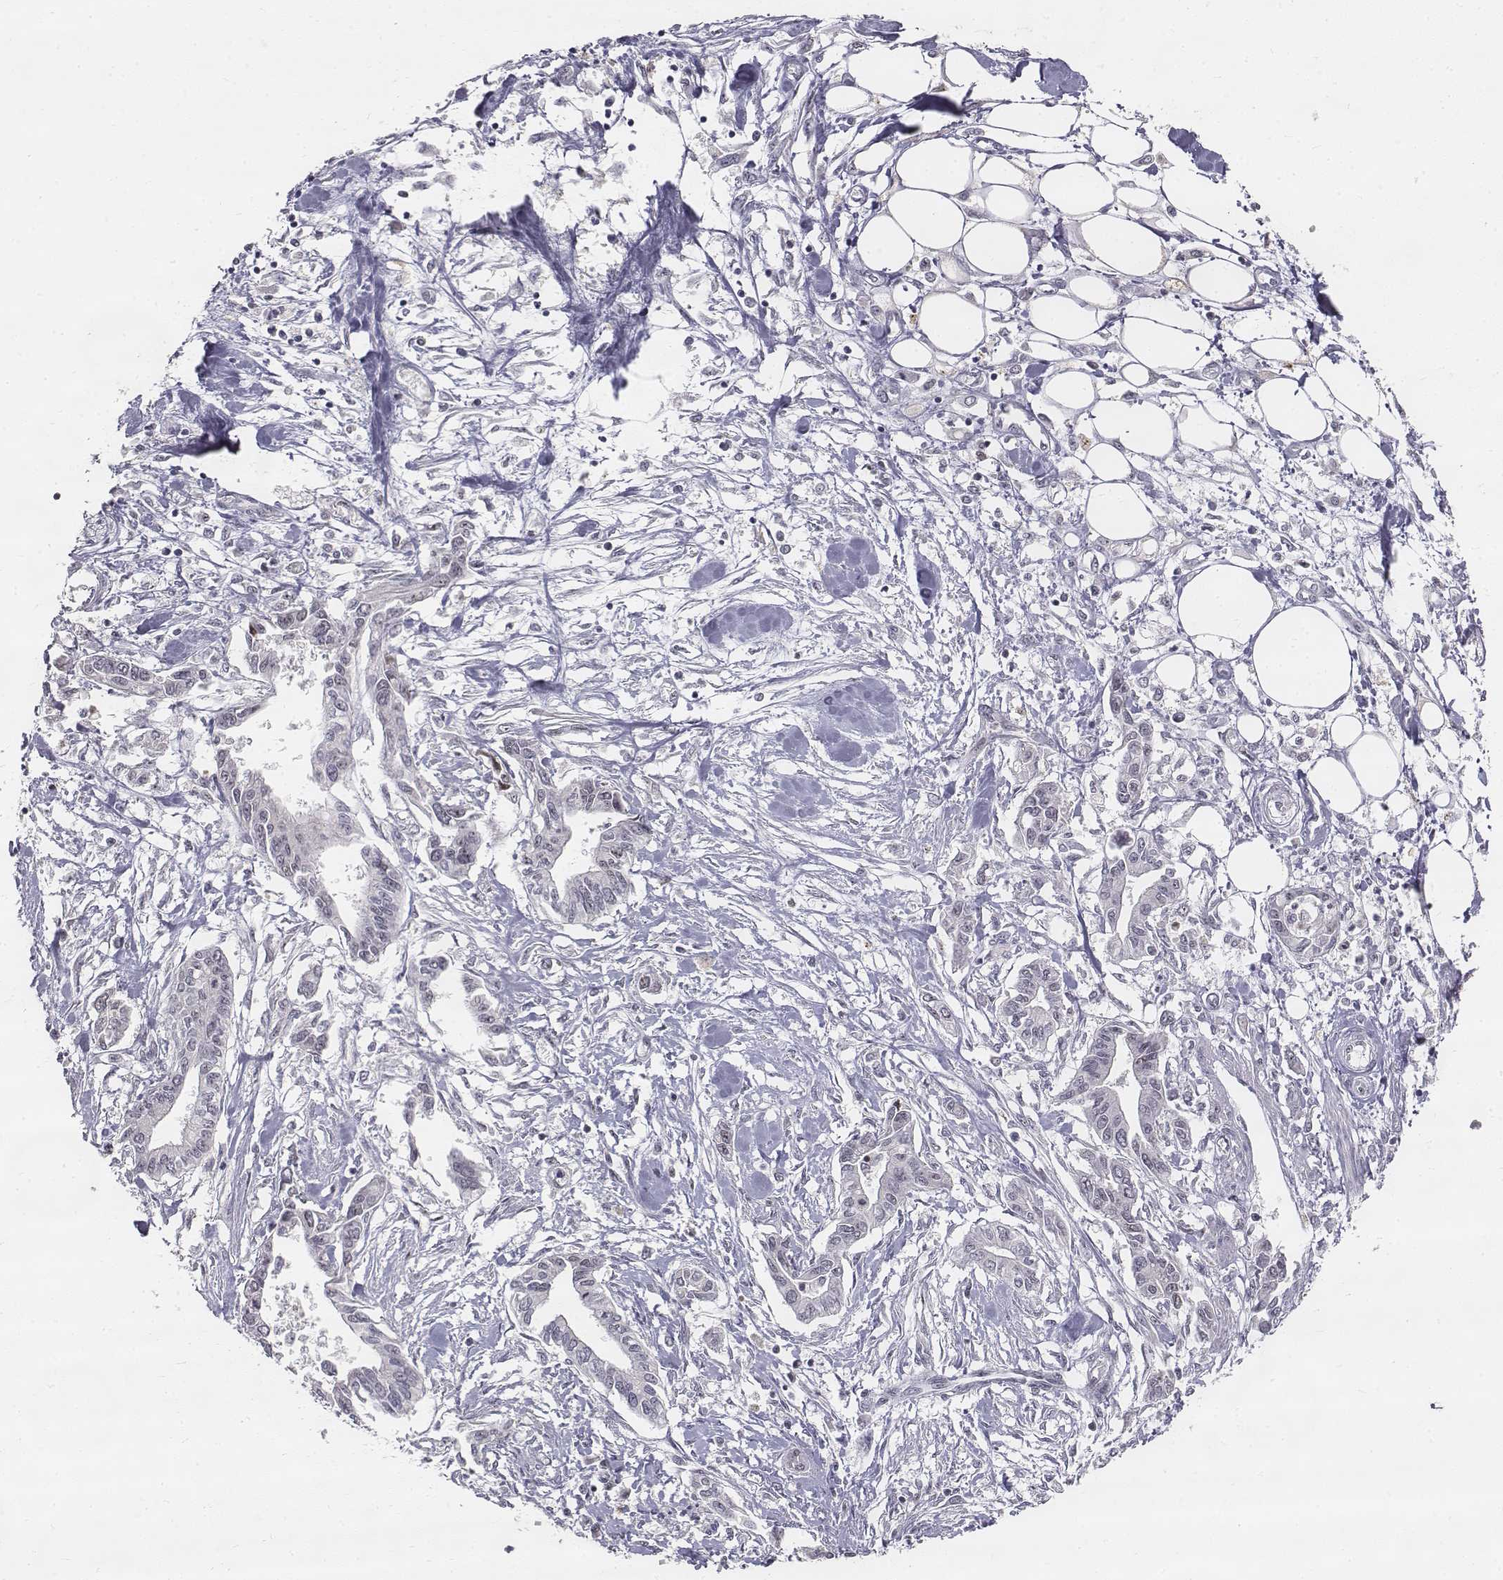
{"staining": {"intensity": "negative", "quantity": "none", "location": "none"}, "tissue": "pancreatic cancer", "cell_type": "Tumor cells", "image_type": "cancer", "snomed": [{"axis": "morphology", "description": "Adenocarcinoma, NOS"}, {"axis": "topography", "description": "Pancreas"}], "caption": "Tumor cells show no significant protein expression in adenocarcinoma (pancreatic).", "gene": "PHF6", "patient": {"sex": "male", "age": 60}}